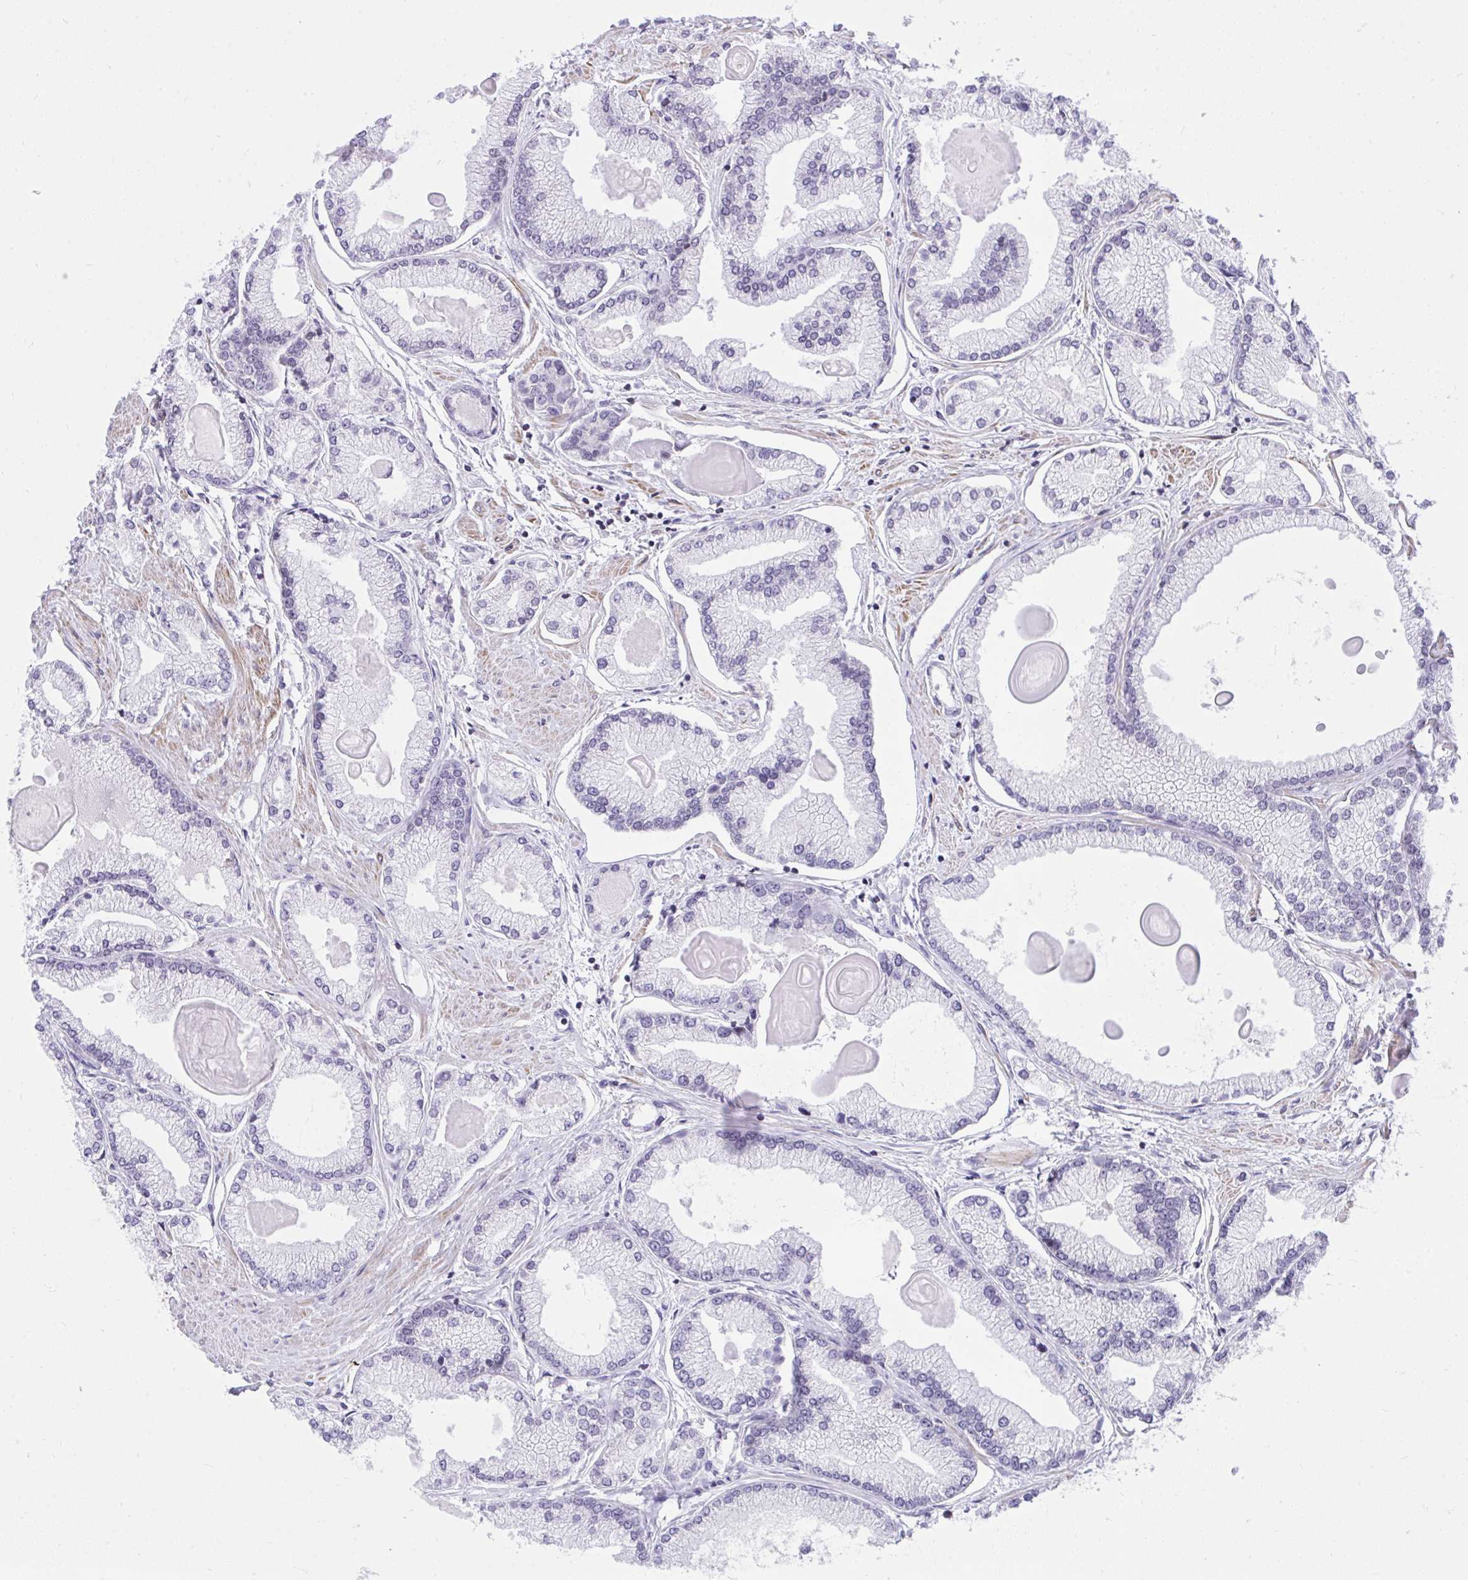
{"staining": {"intensity": "negative", "quantity": "none", "location": "none"}, "tissue": "prostate cancer", "cell_type": "Tumor cells", "image_type": "cancer", "snomed": [{"axis": "morphology", "description": "Adenocarcinoma, High grade"}, {"axis": "topography", "description": "Prostate"}], "caption": "High magnification brightfield microscopy of prostate cancer stained with DAB (brown) and counterstained with hematoxylin (blue): tumor cells show no significant expression.", "gene": "KCNN4", "patient": {"sex": "male", "age": 68}}